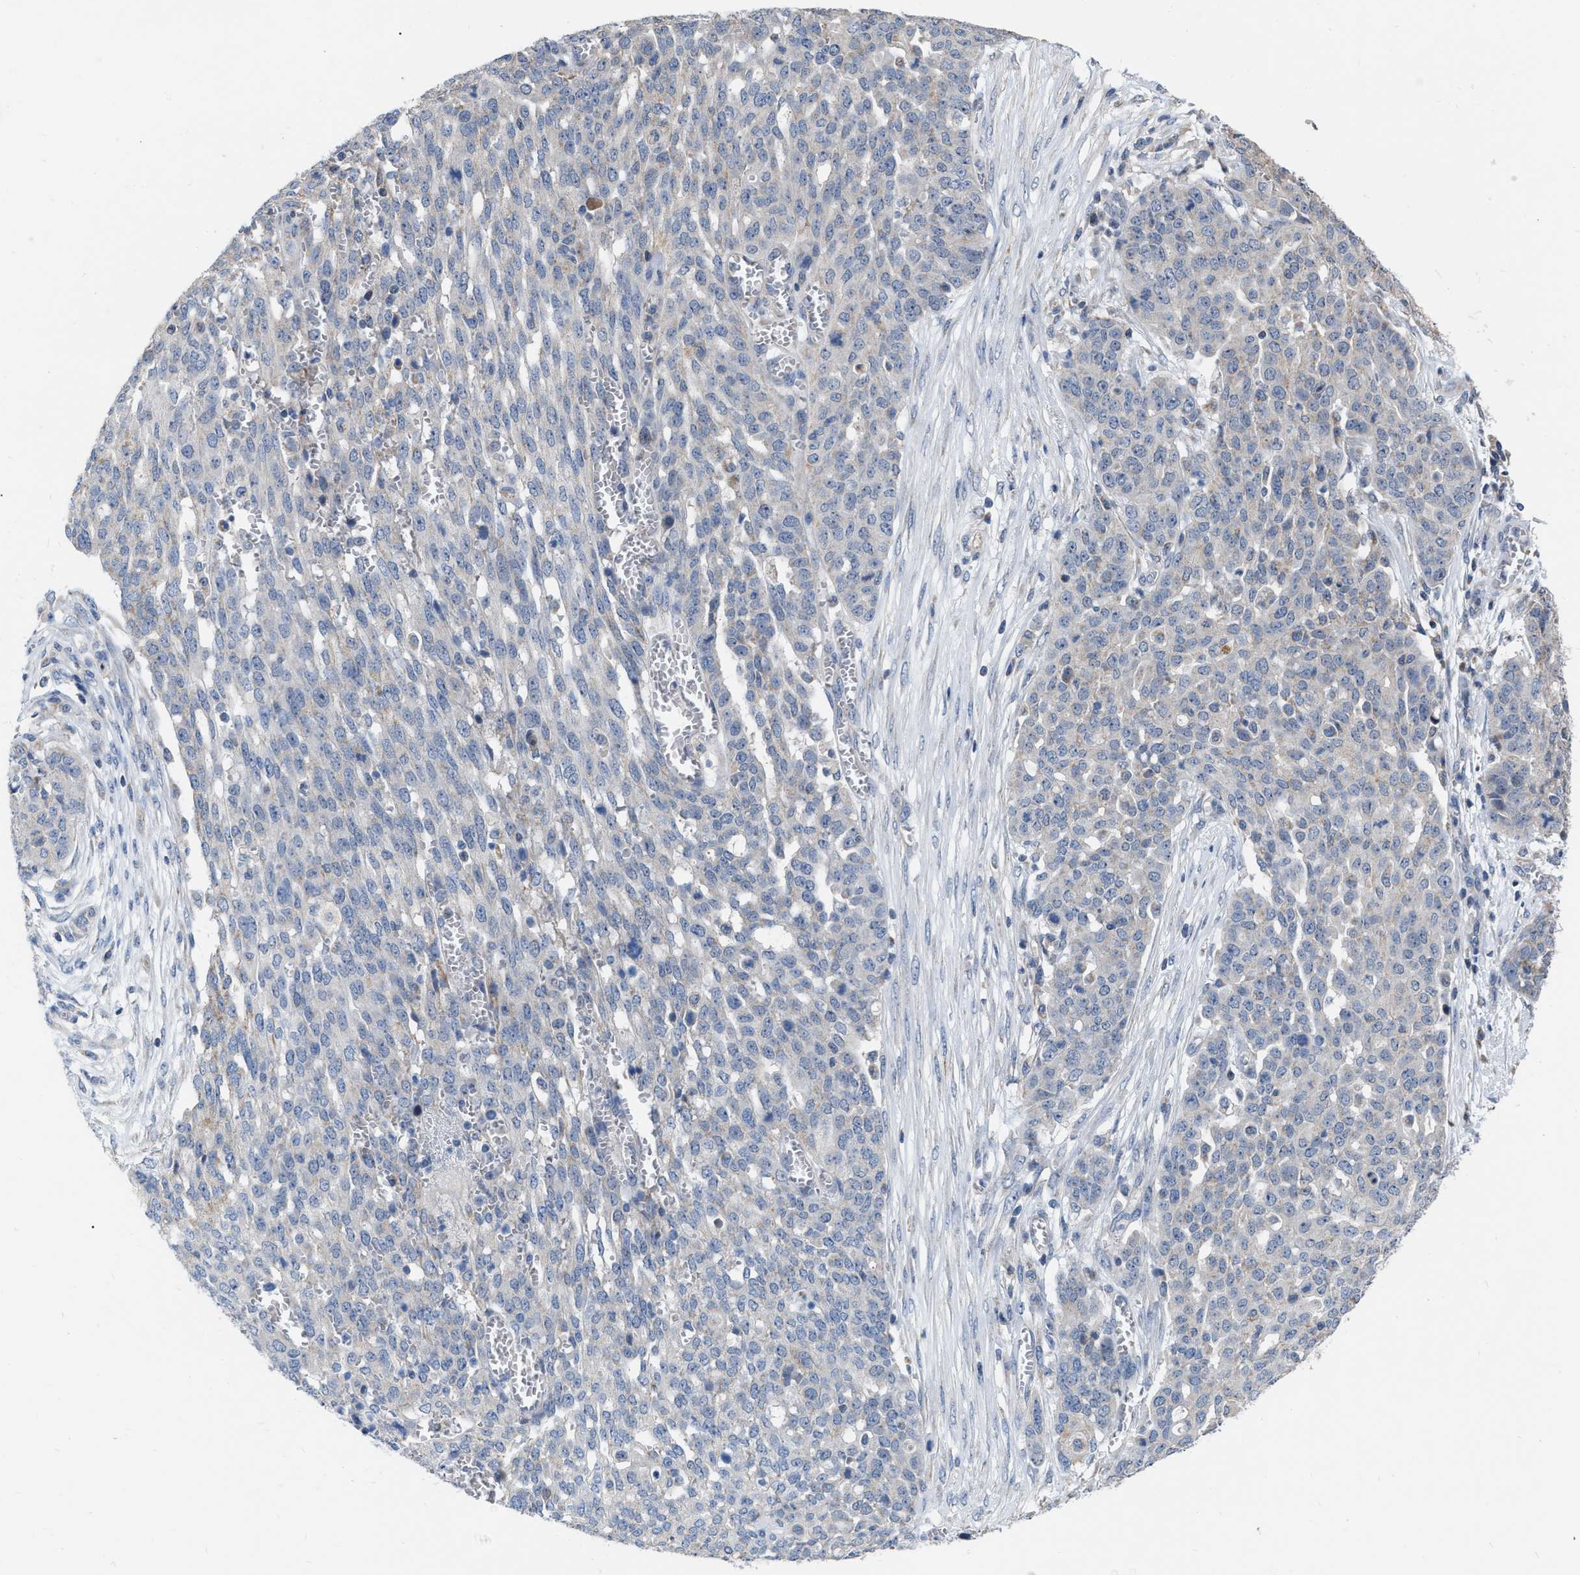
{"staining": {"intensity": "negative", "quantity": "none", "location": "none"}, "tissue": "ovarian cancer", "cell_type": "Tumor cells", "image_type": "cancer", "snomed": [{"axis": "morphology", "description": "Cystadenocarcinoma, serous, NOS"}, {"axis": "topography", "description": "Soft tissue"}, {"axis": "topography", "description": "Ovary"}], "caption": "A high-resolution histopathology image shows IHC staining of ovarian cancer (serous cystadenocarcinoma), which shows no significant expression in tumor cells.", "gene": "DDX56", "patient": {"sex": "female", "age": 57}}